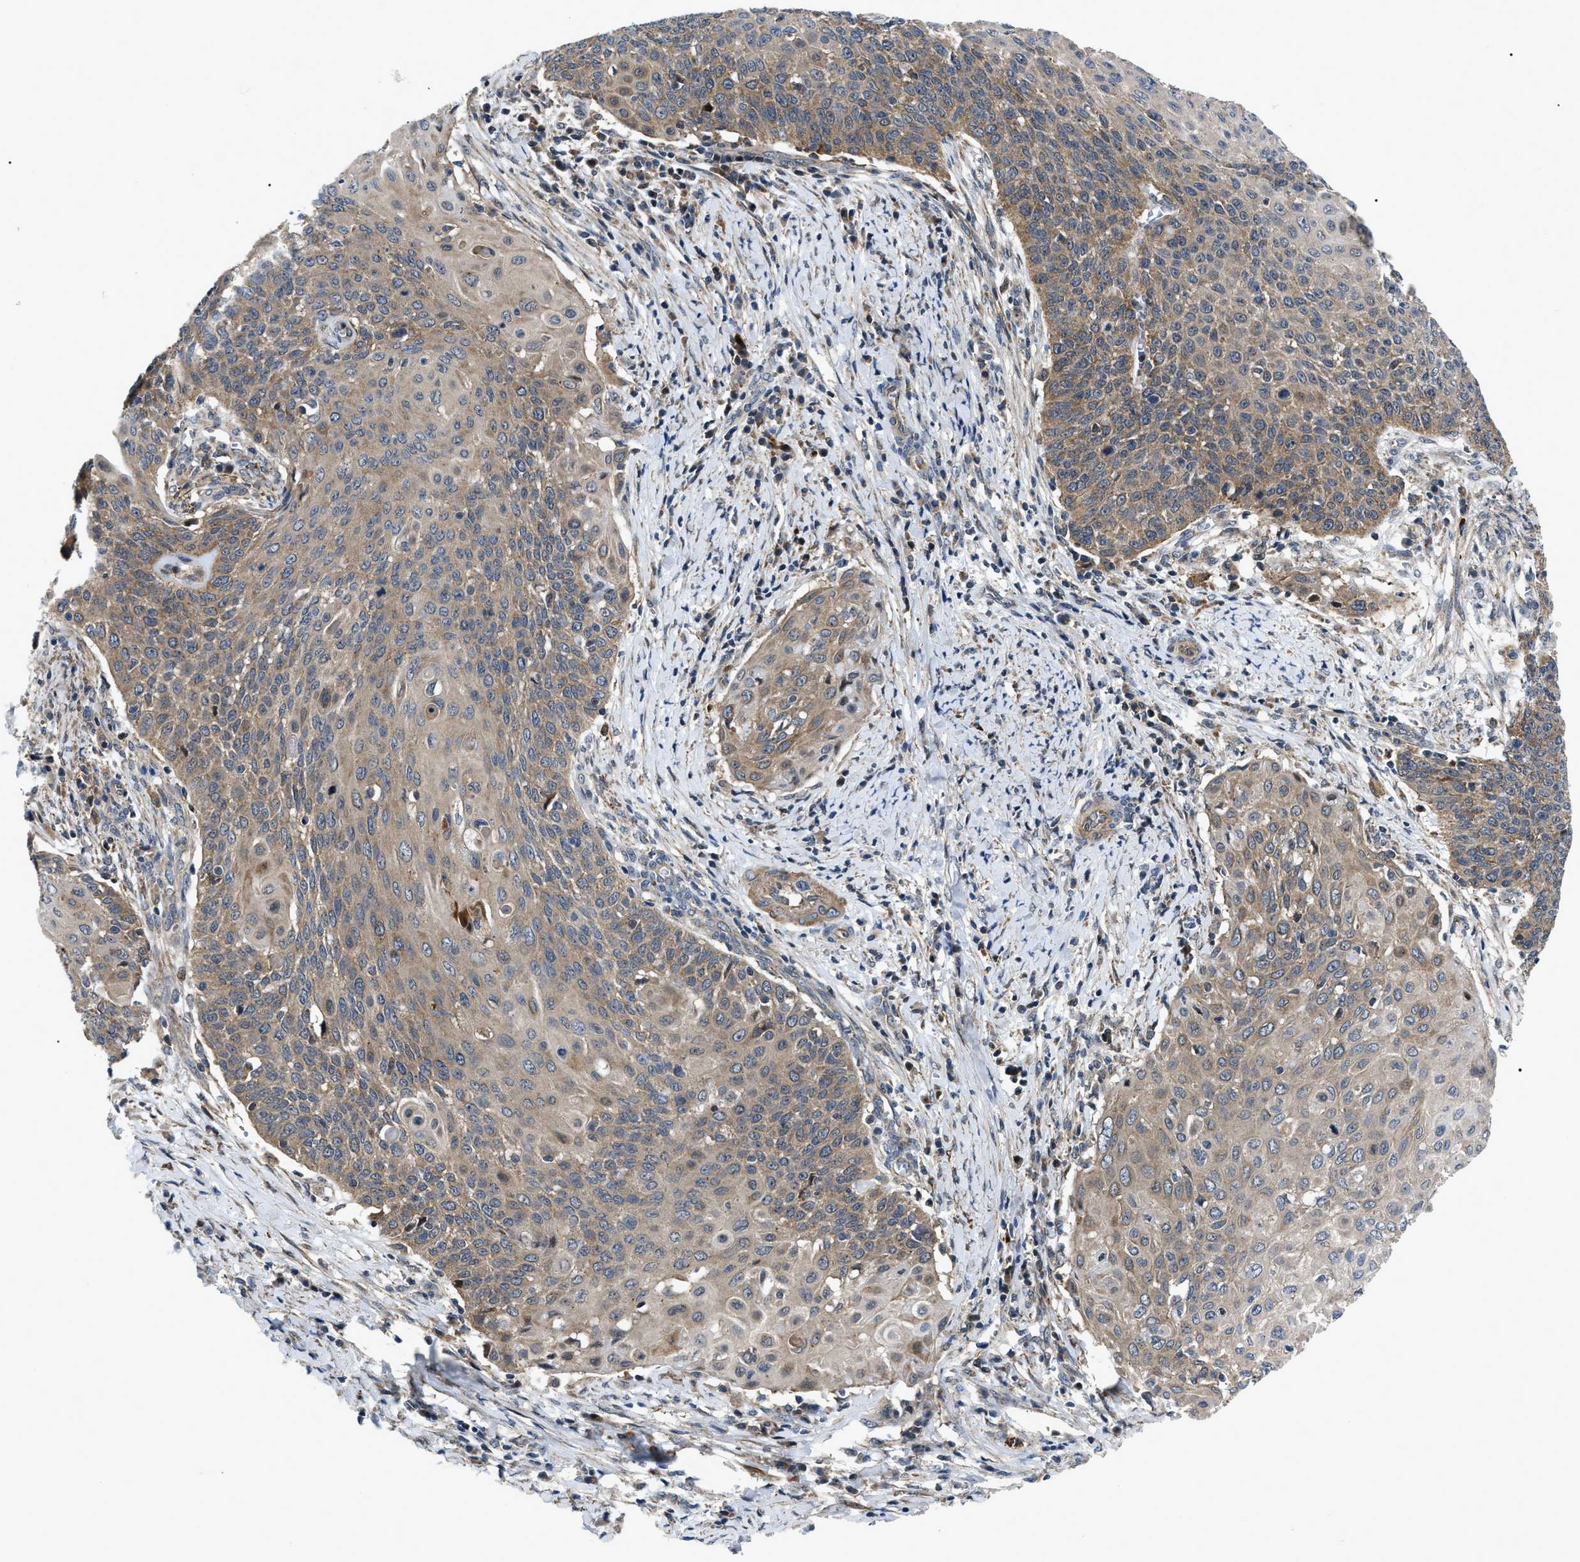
{"staining": {"intensity": "moderate", "quantity": ">75%", "location": "cytoplasmic/membranous"}, "tissue": "cervical cancer", "cell_type": "Tumor cells", "image_type": "cancer", "snomed": [{"axis": "morphology", "description": "Squamous cell carcinoma, NOS"}, {"axis": "topography", "description": "Cervix"}], "caption": "Immunohistochemistry (IHC) (DAB) staining of cervical cancer (squamous cell carcinoma) shows moderate cytoplasmic/membranous protein staining in about >75% of tumor cells. The staining was performed using DAB to visualize the protein expression in brown, while the nuclei were stained in blue with hematoxylin (Magnification: 20x).", "gene": "PPWD1", "patient": {"sex": "female", "age": 39}}